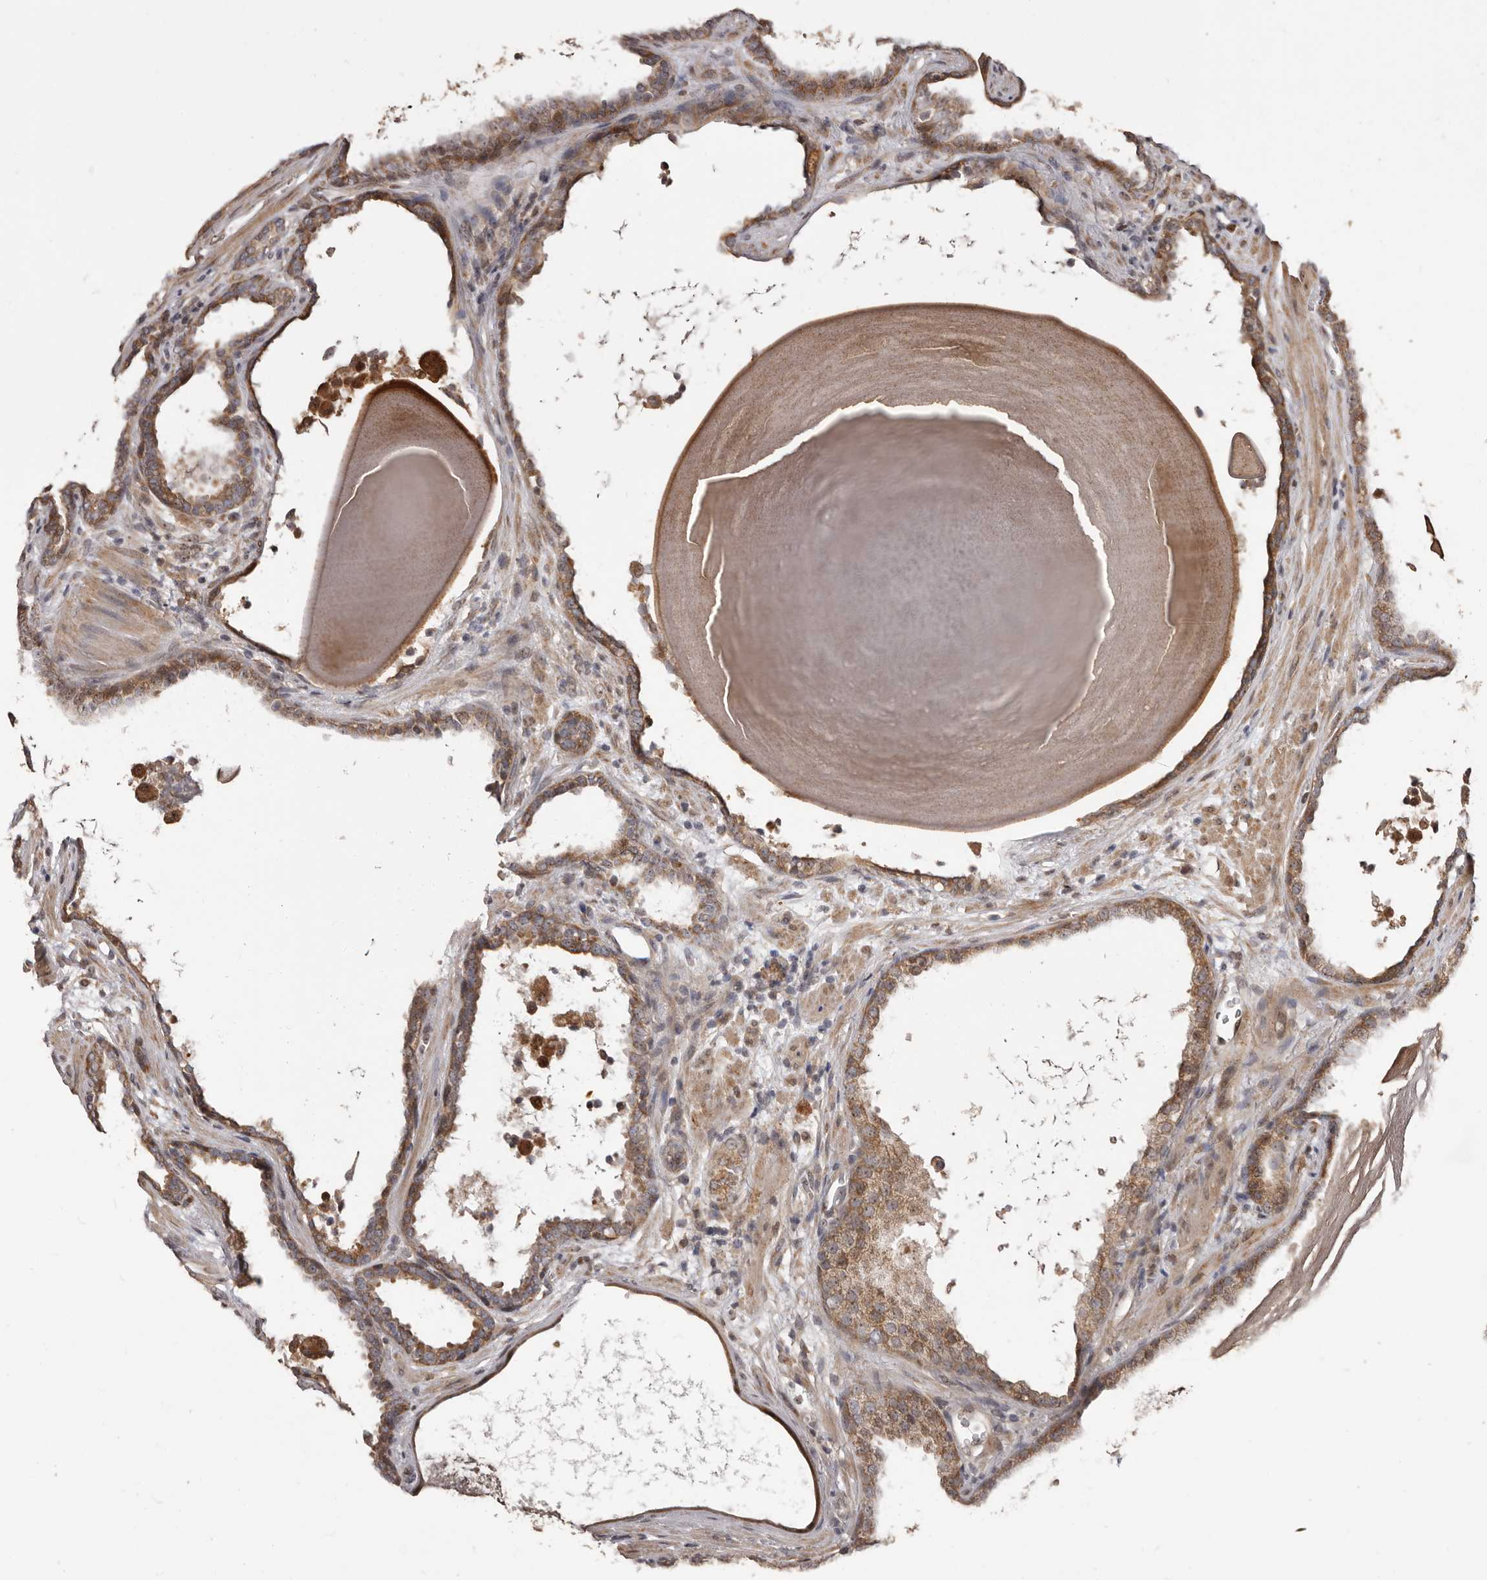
{"staining": {"intensity": "moderate", "quantity": ">75%", "location": "cytoplasmic/membranous"}, "tissue": "prostate cancer", "cell_type": "Tumor cells", "image_type": "cancer", "snomed": [{"axis": "morphology", "description": "Adenocarcinoma, High grade"}, {"axis": "topography", "description": "Prostate"}], "caption": "Protein staining exhibits moderate cytoplasmic/membranous expression in about >75% of tumor cells in prostate cancer (high-grade adenocarcinoma). Using DAB (brown) and hematoxylin (blue) stains, captured at high magnification using brightfield microscopy.", "gene": "ZCCHC7", "patient": {"sex": "male", "age": 62}}